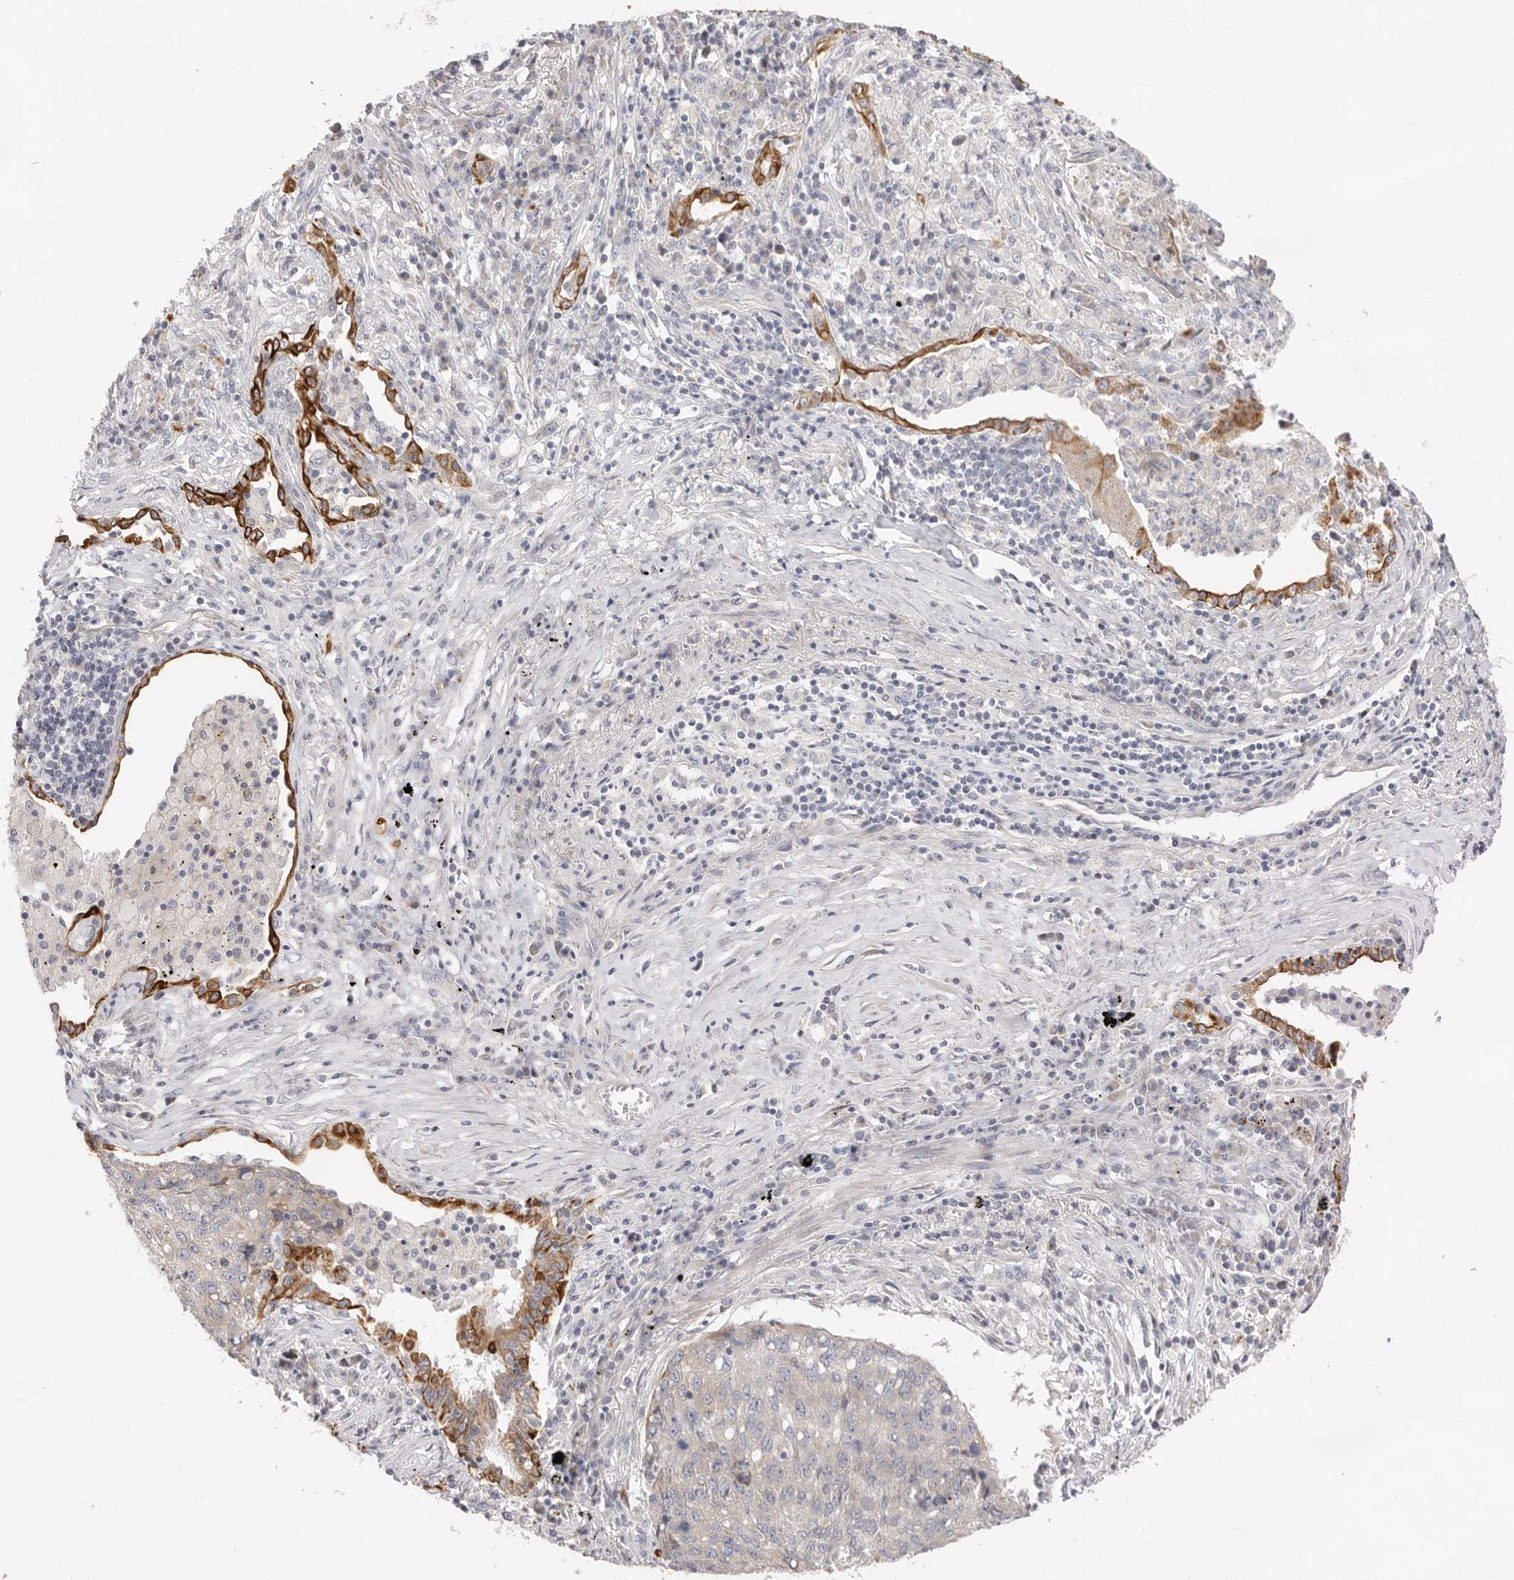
{"staining": {"intensity": "negative", "quantity": "none", "location": "none"}, "tissue": "lung cancer", "cell_type": "Tumor cells", "image_type": "cancer", "snomed": [{"axis": "morphology", "description": "Squamous cell carcinoma, NOS"}, {"axis": "topography", "description": "Lung"}], "caption": "Immunohistochemistry of lung cancer (squamous cell carcinoma) exhibits no positivity in tumor cells.", "gene": "USH1C", "patient": {"sex": "female", "age": 63}}